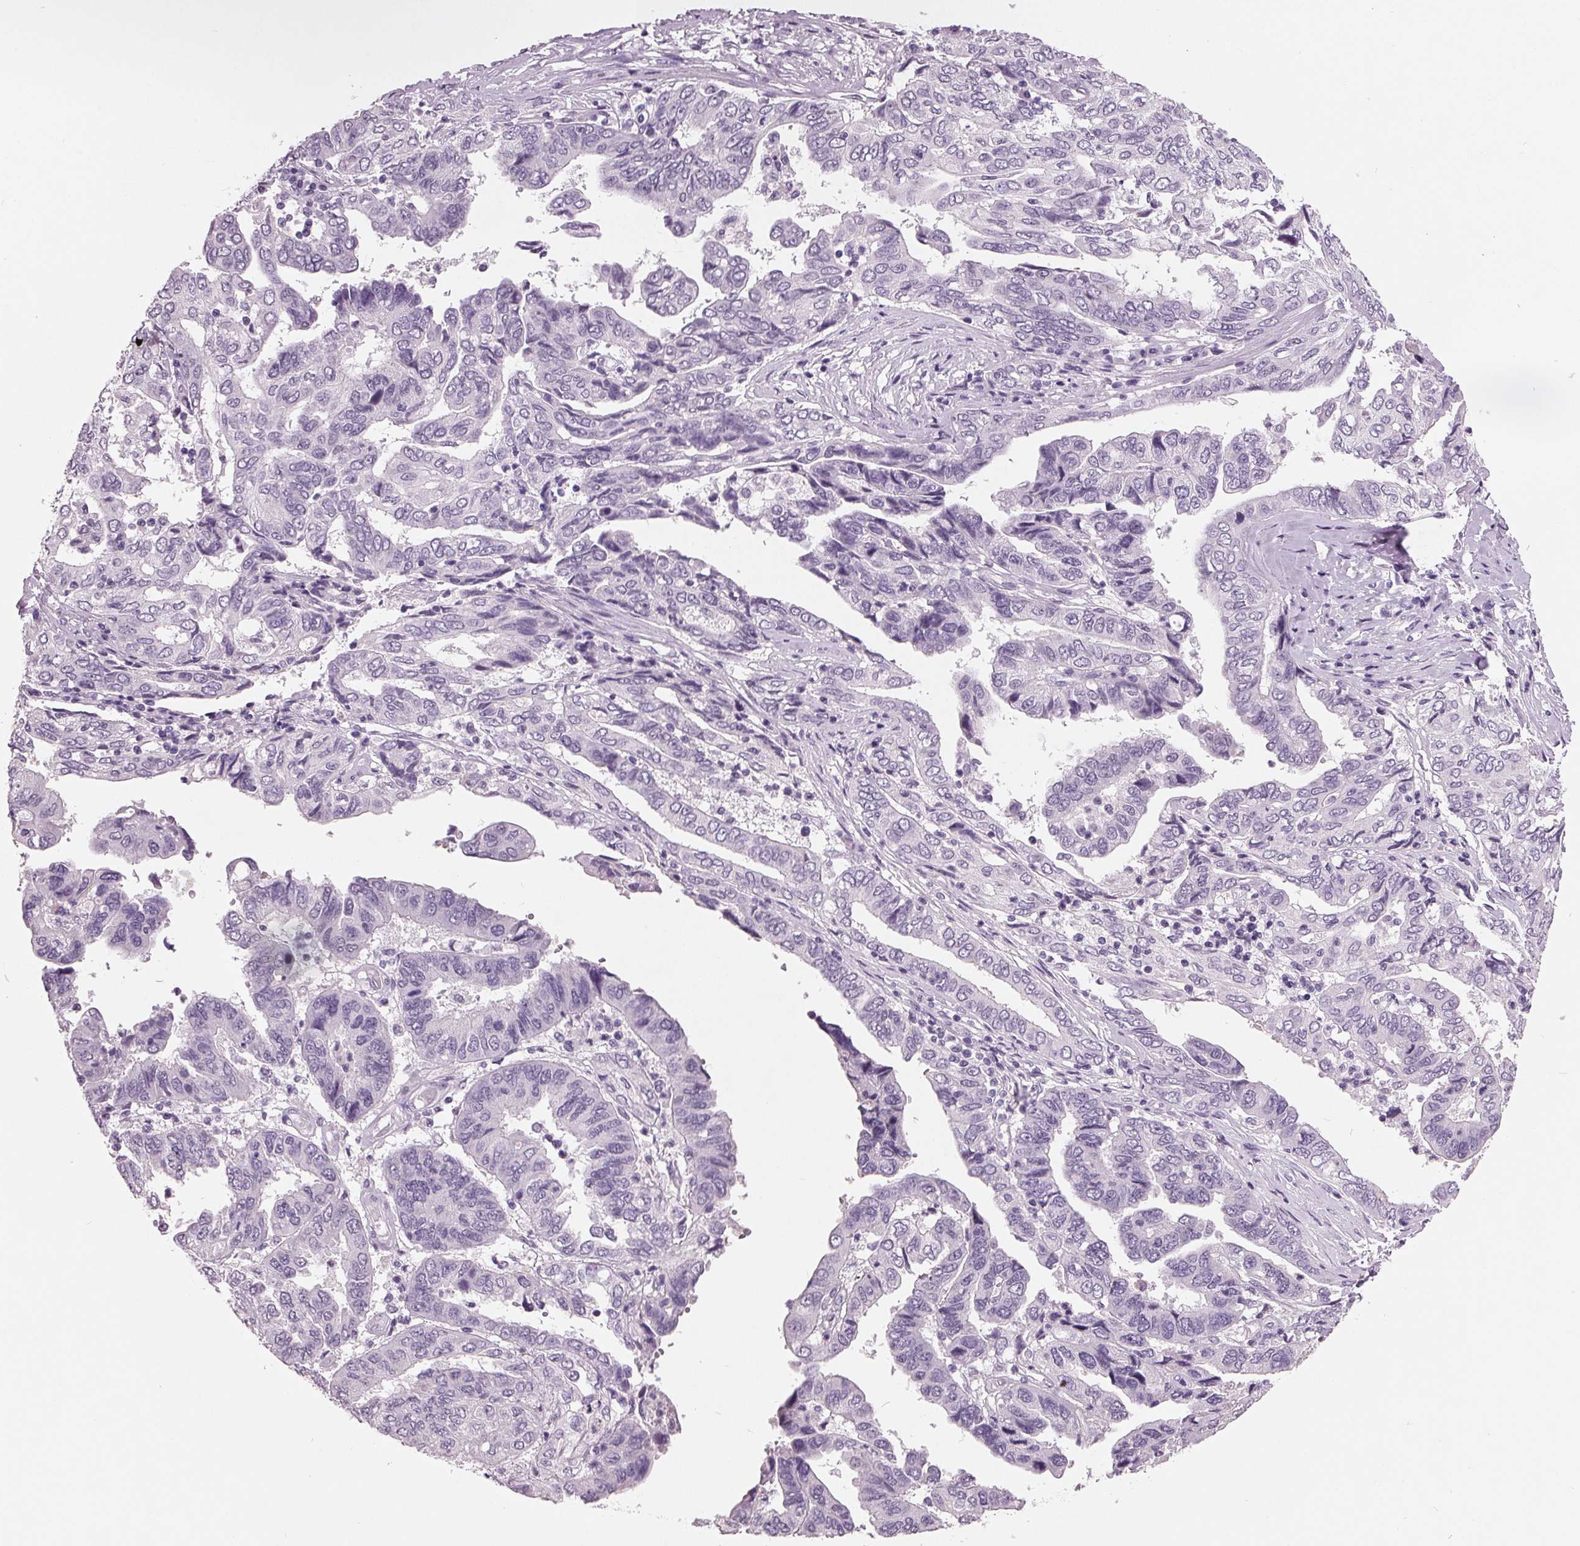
{"staining": {"intensity": "negative", "quantity": "none", "location": "none"}, "tissue": "ovarian cancer", "cell_type": "Tumor cells", "image_type": "cancer", "snomed": [{"axis": "morphology", "description": "Cystadenocarcinoma, serous, NOS"}, {"axis": "topography", "description": "Ovary"}], "caption": "A high-resolution photomicrograph shows immunohistochemistry (IHC) staining of ovarian cancer, which exhibits no significant positivity in tumor cells.", "gene": "AMBP", "patient": {"sex": "female", "age": 79}}